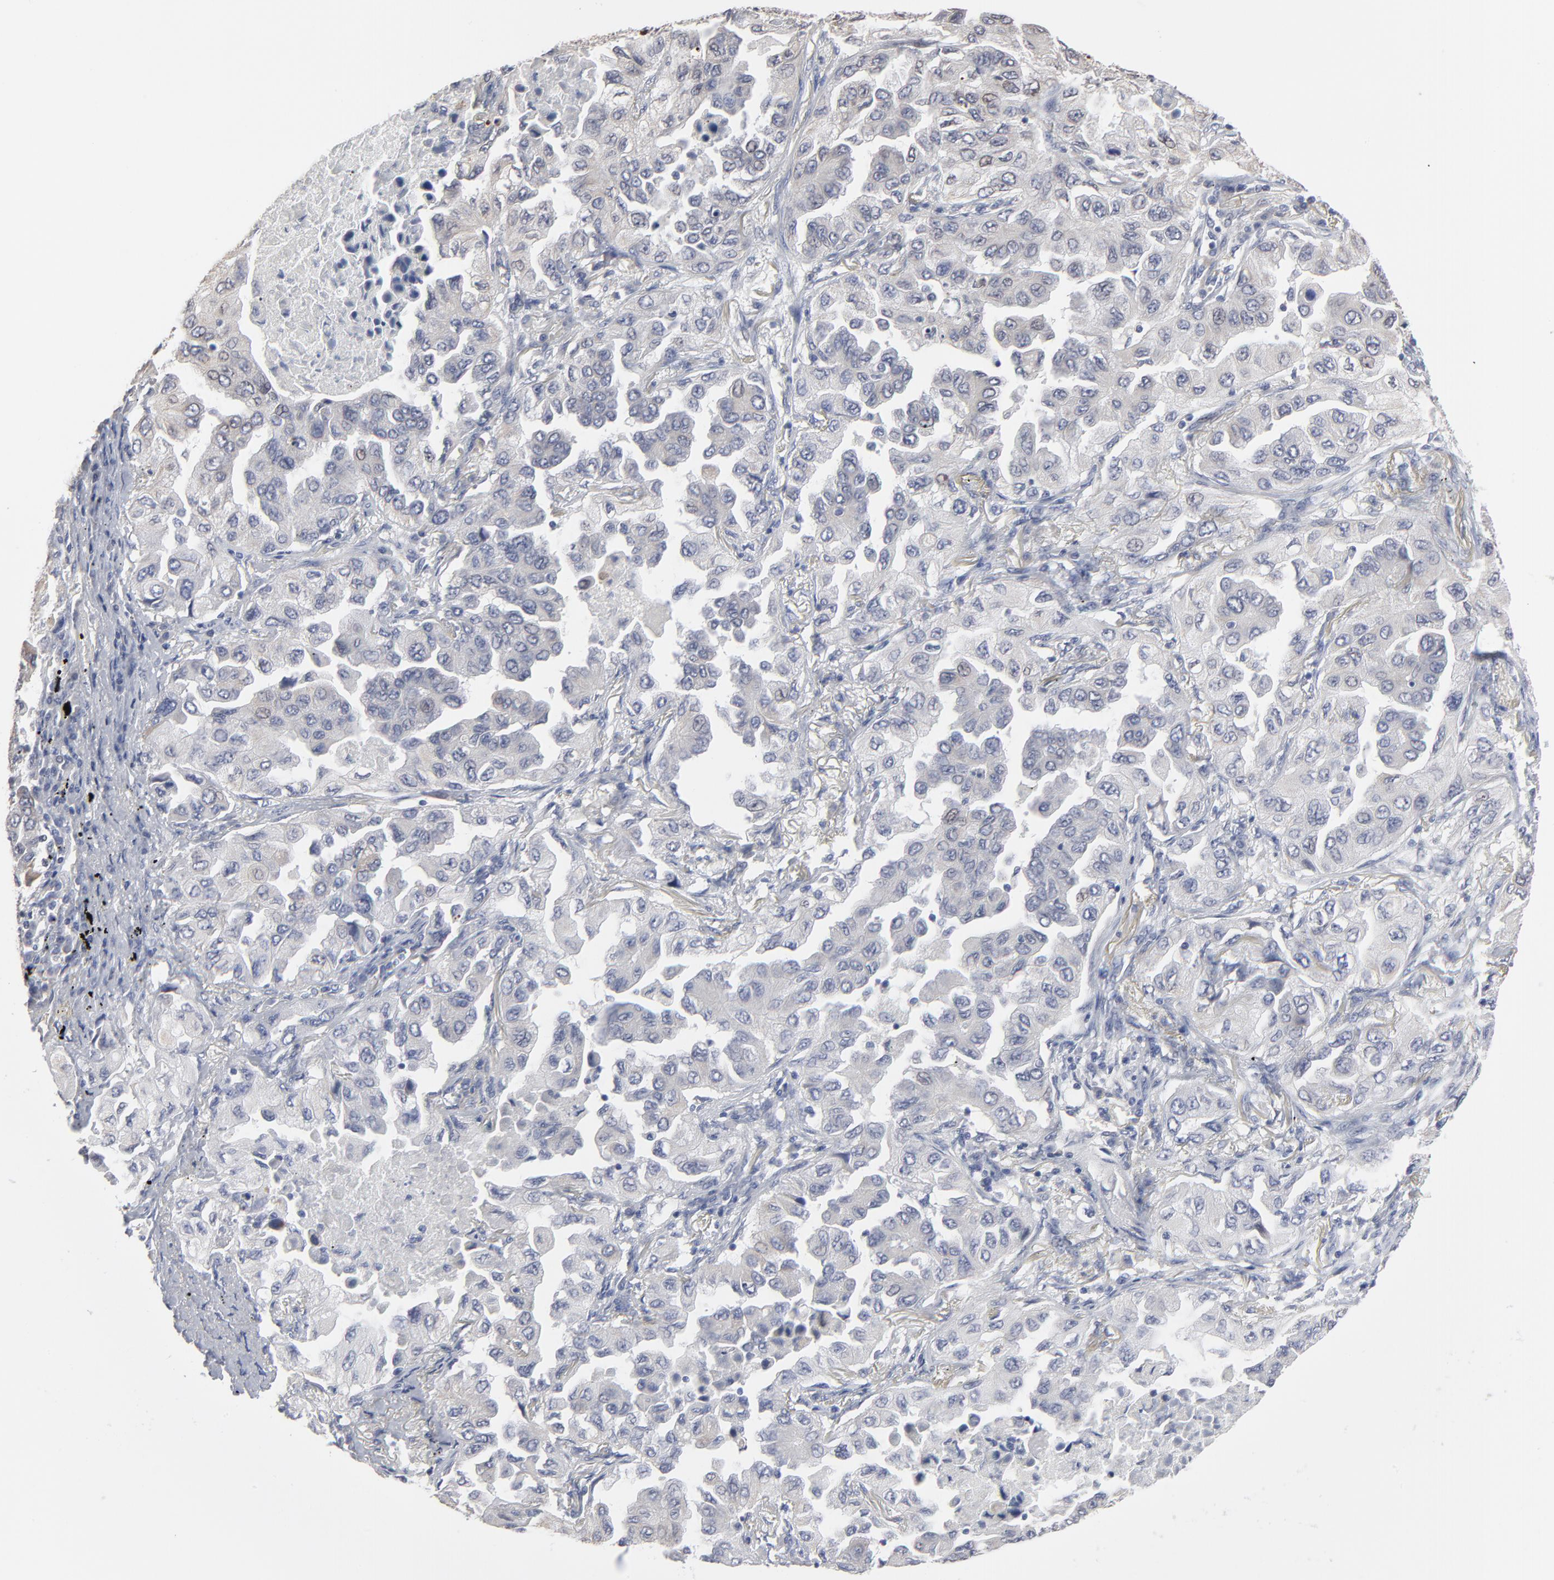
{"staining": {"intensity": "weak", "quantity": "<25%", "location": "cytoplasmic/membranous,nuclear"}, "tissue": "lung cancer", "cell_type": "Tumor cells", "image_type": "cancer", "snomed": [{"axis": "morphology", "description": "Adenocarcinoma, NOS"}, {"axis": "topography", "description": "Lung"}], "caption": "Tumor cells show no significant positivity in lung cancer (adenocarcinoma). (DAB (3,3'-diaminobenzidine) IHC with hematoxylin counter stain).", "gene": "SYNE2", "patient": {"sex": "female", "age": 65}}